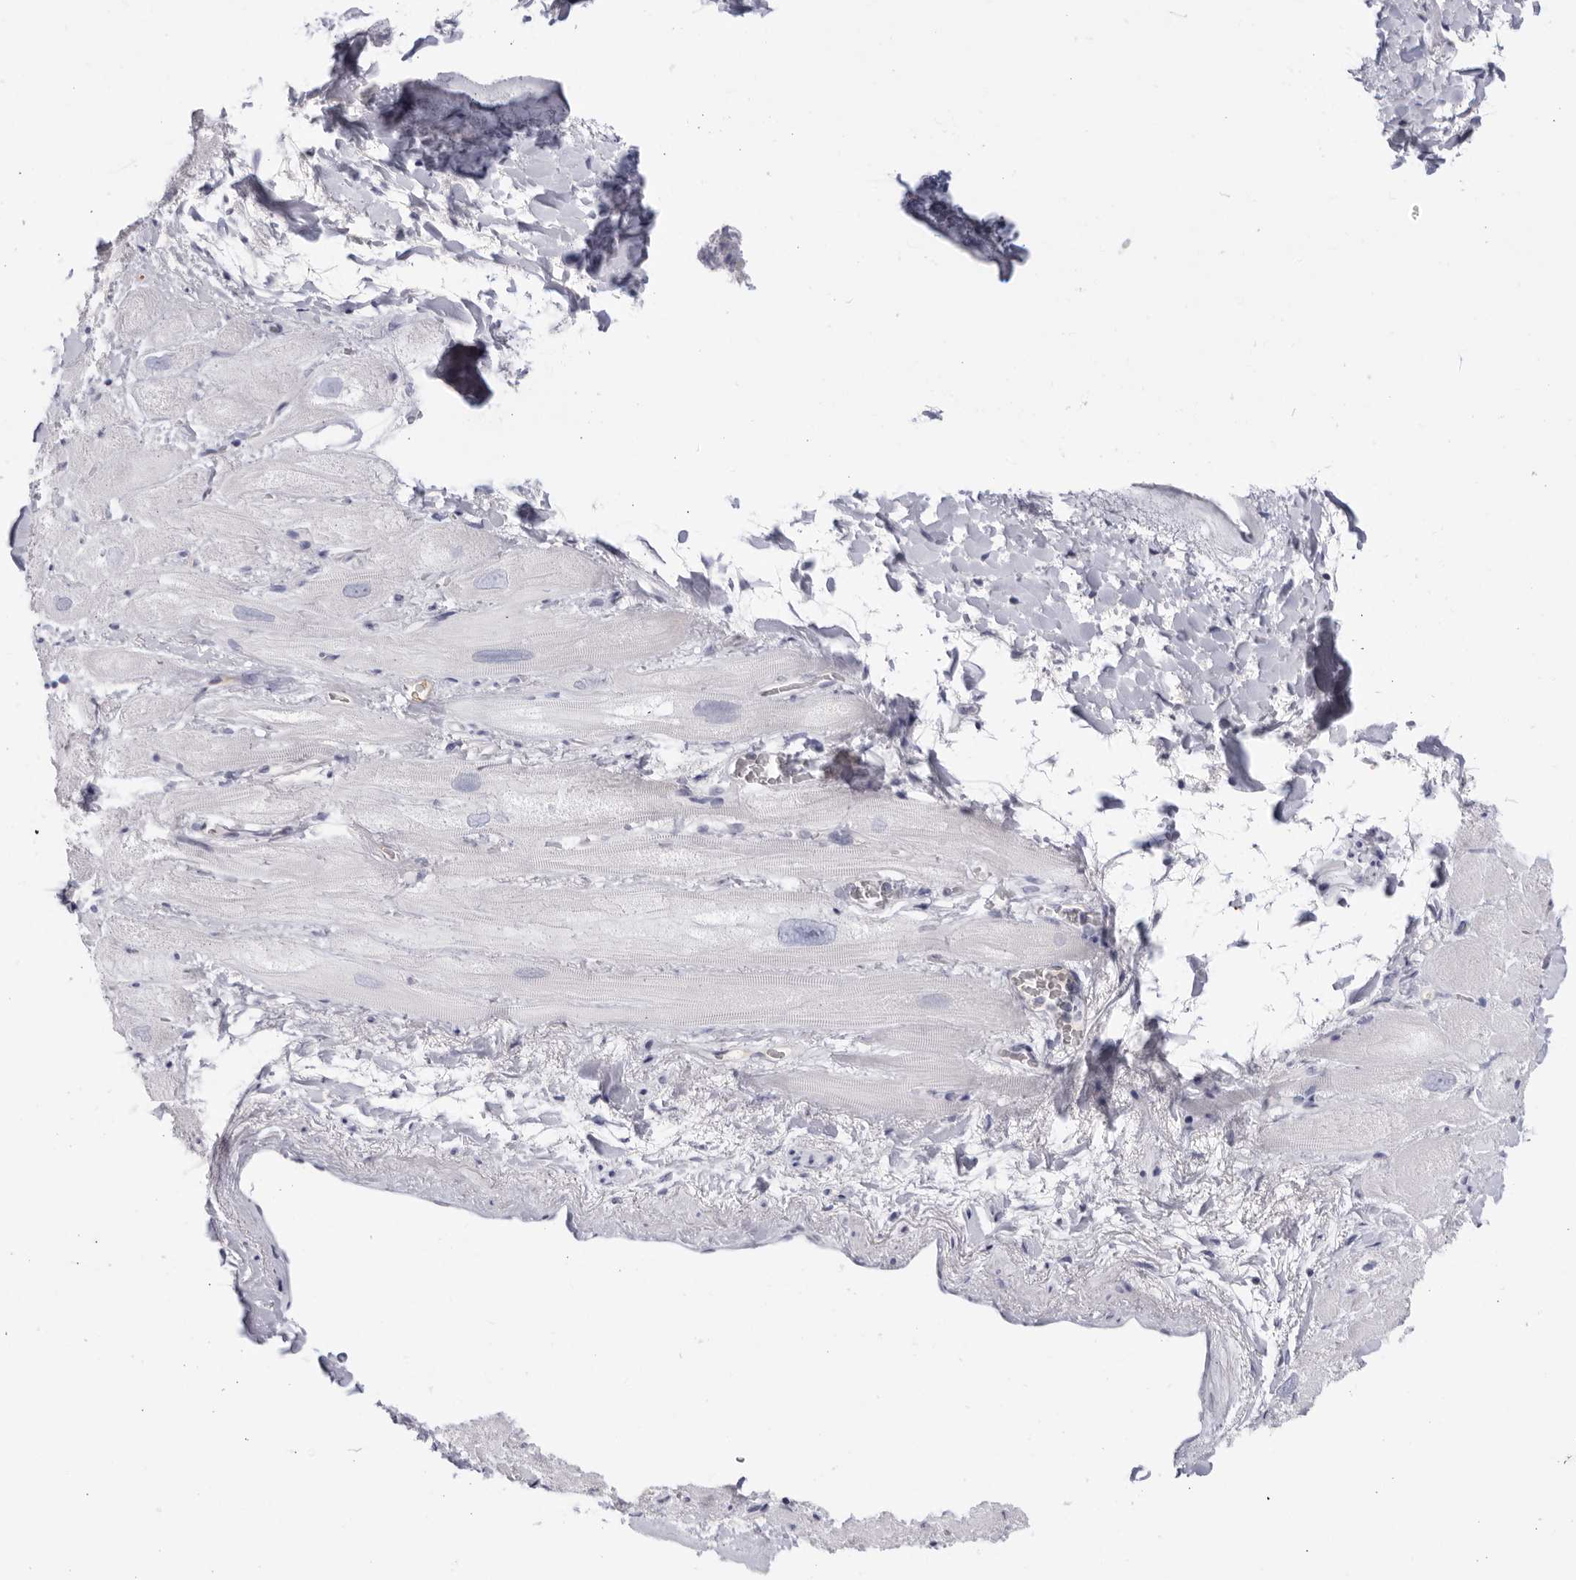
{"staining": {"intensity": "moderate", "quantity": "<25%", "location": "cytoplasmic/membranous,nuclear"}, "tissue": "heart muscle", "cell_type": "Cardiomyocytes", "image_type": "normal", "snomed": [{"axis": "morphology", "description": "Normal tissue, NOS"}, {"axis": "topography", "description": "Heart"}], "caption": "Brown immunohistochemical staining in benign heart muscle exhibits moderate cytoplasmic/membranous,nuclear expression in about <25% of cardiomyocytes.", "gene": "CNBD1", "patient": {"sex": "male", "age": 49}}